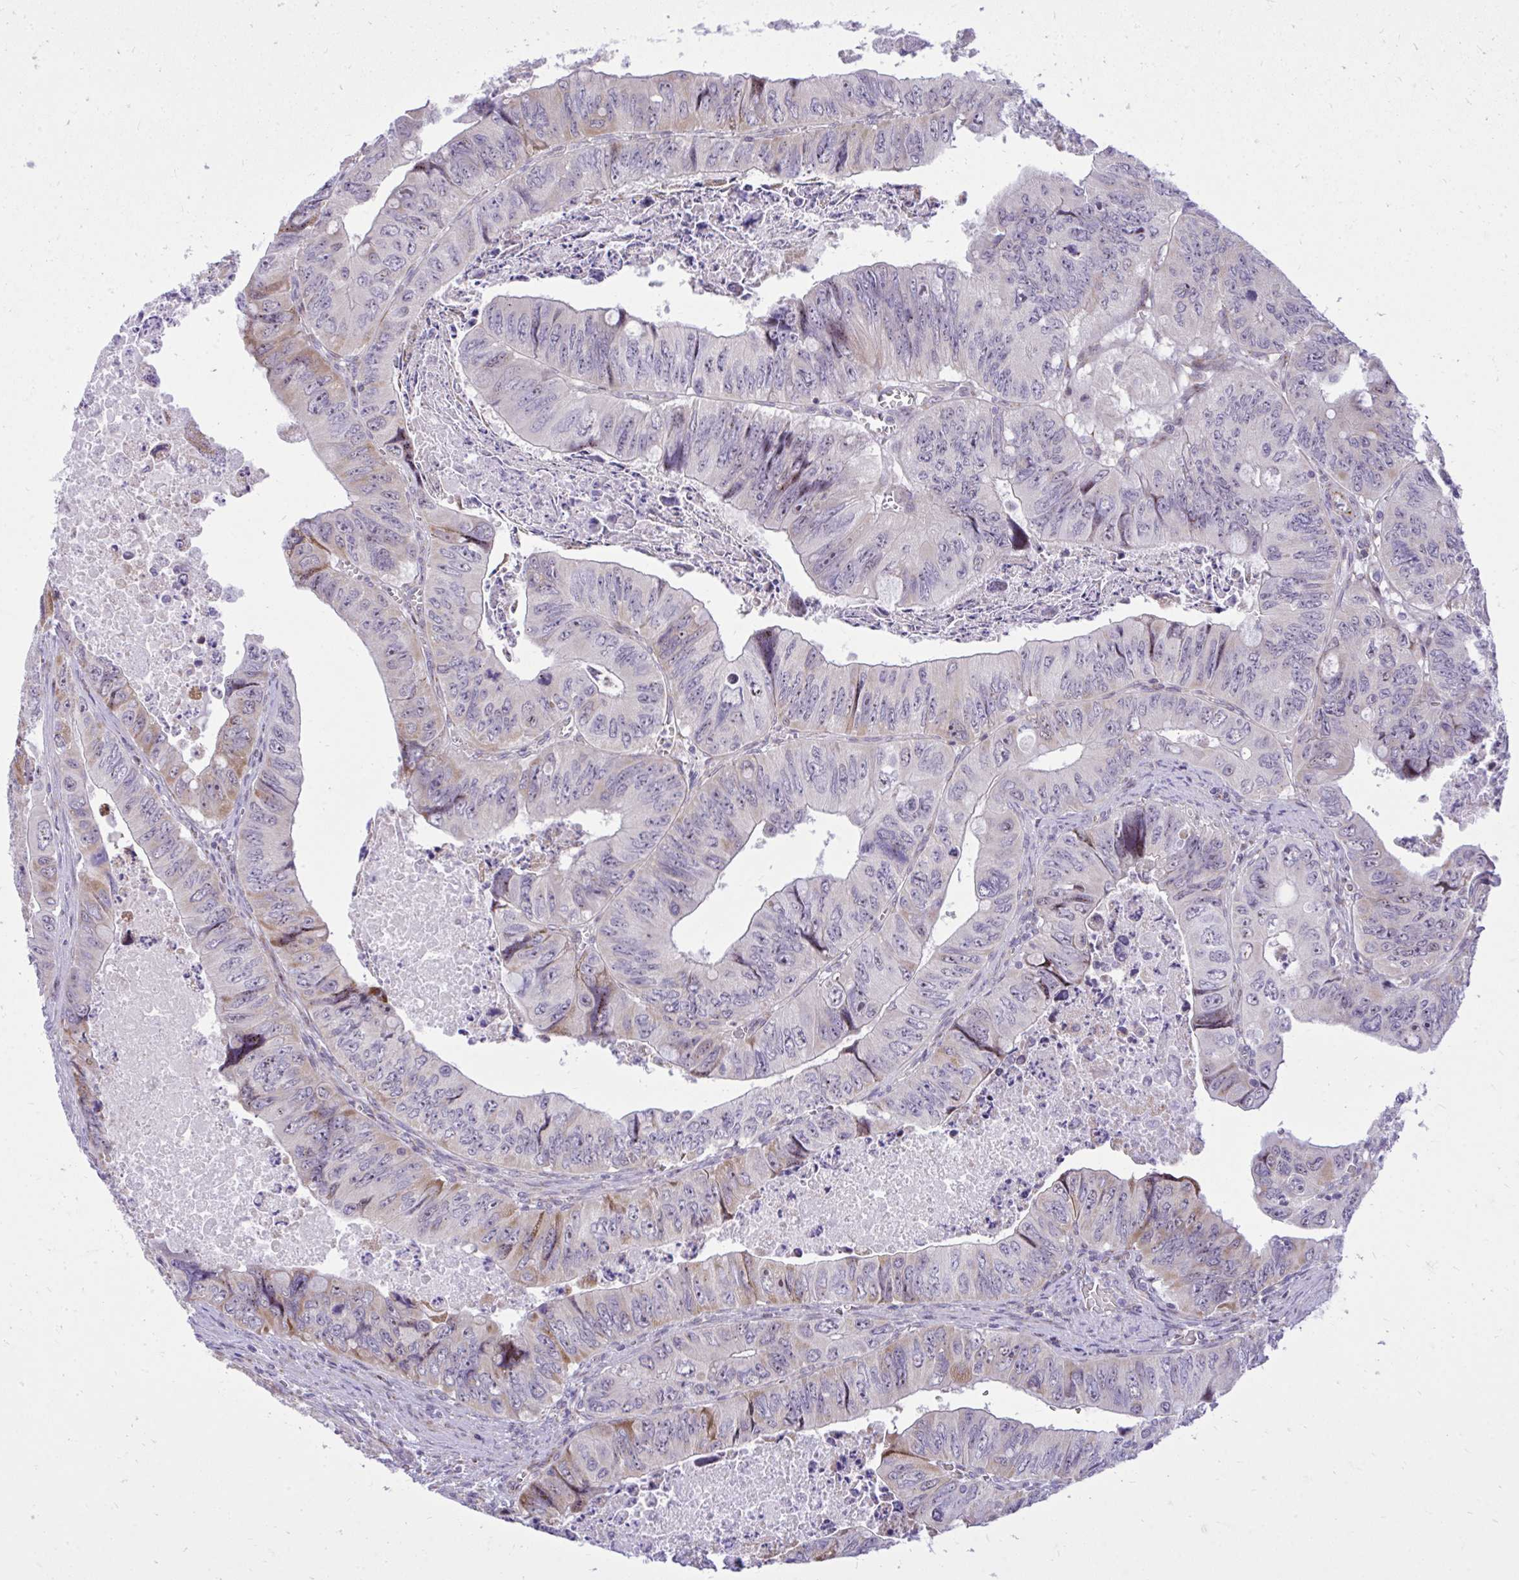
{"staining": {"intensity": "weak", "quantity": "25%-75%", "location": "cytoplasmic/membranous"}, "tissue": "colorectal cancer", "cell_type": "Tumor cells", "image_type": "cancer", "snomed": [{"axis": "morphology", "description": "Adenocarcinoma, NOS"}, {"axis": "topography", "description": "Colon"}], "caption": "Protein staining of colorectal cancer (adenocarcinoma) tissue reveals weak cytoplasmic/membranous expression in approximately 25%-75% of tumor cells.", "gene": "GPRIN3", "patient": {"sex": "female", "age": 84}}